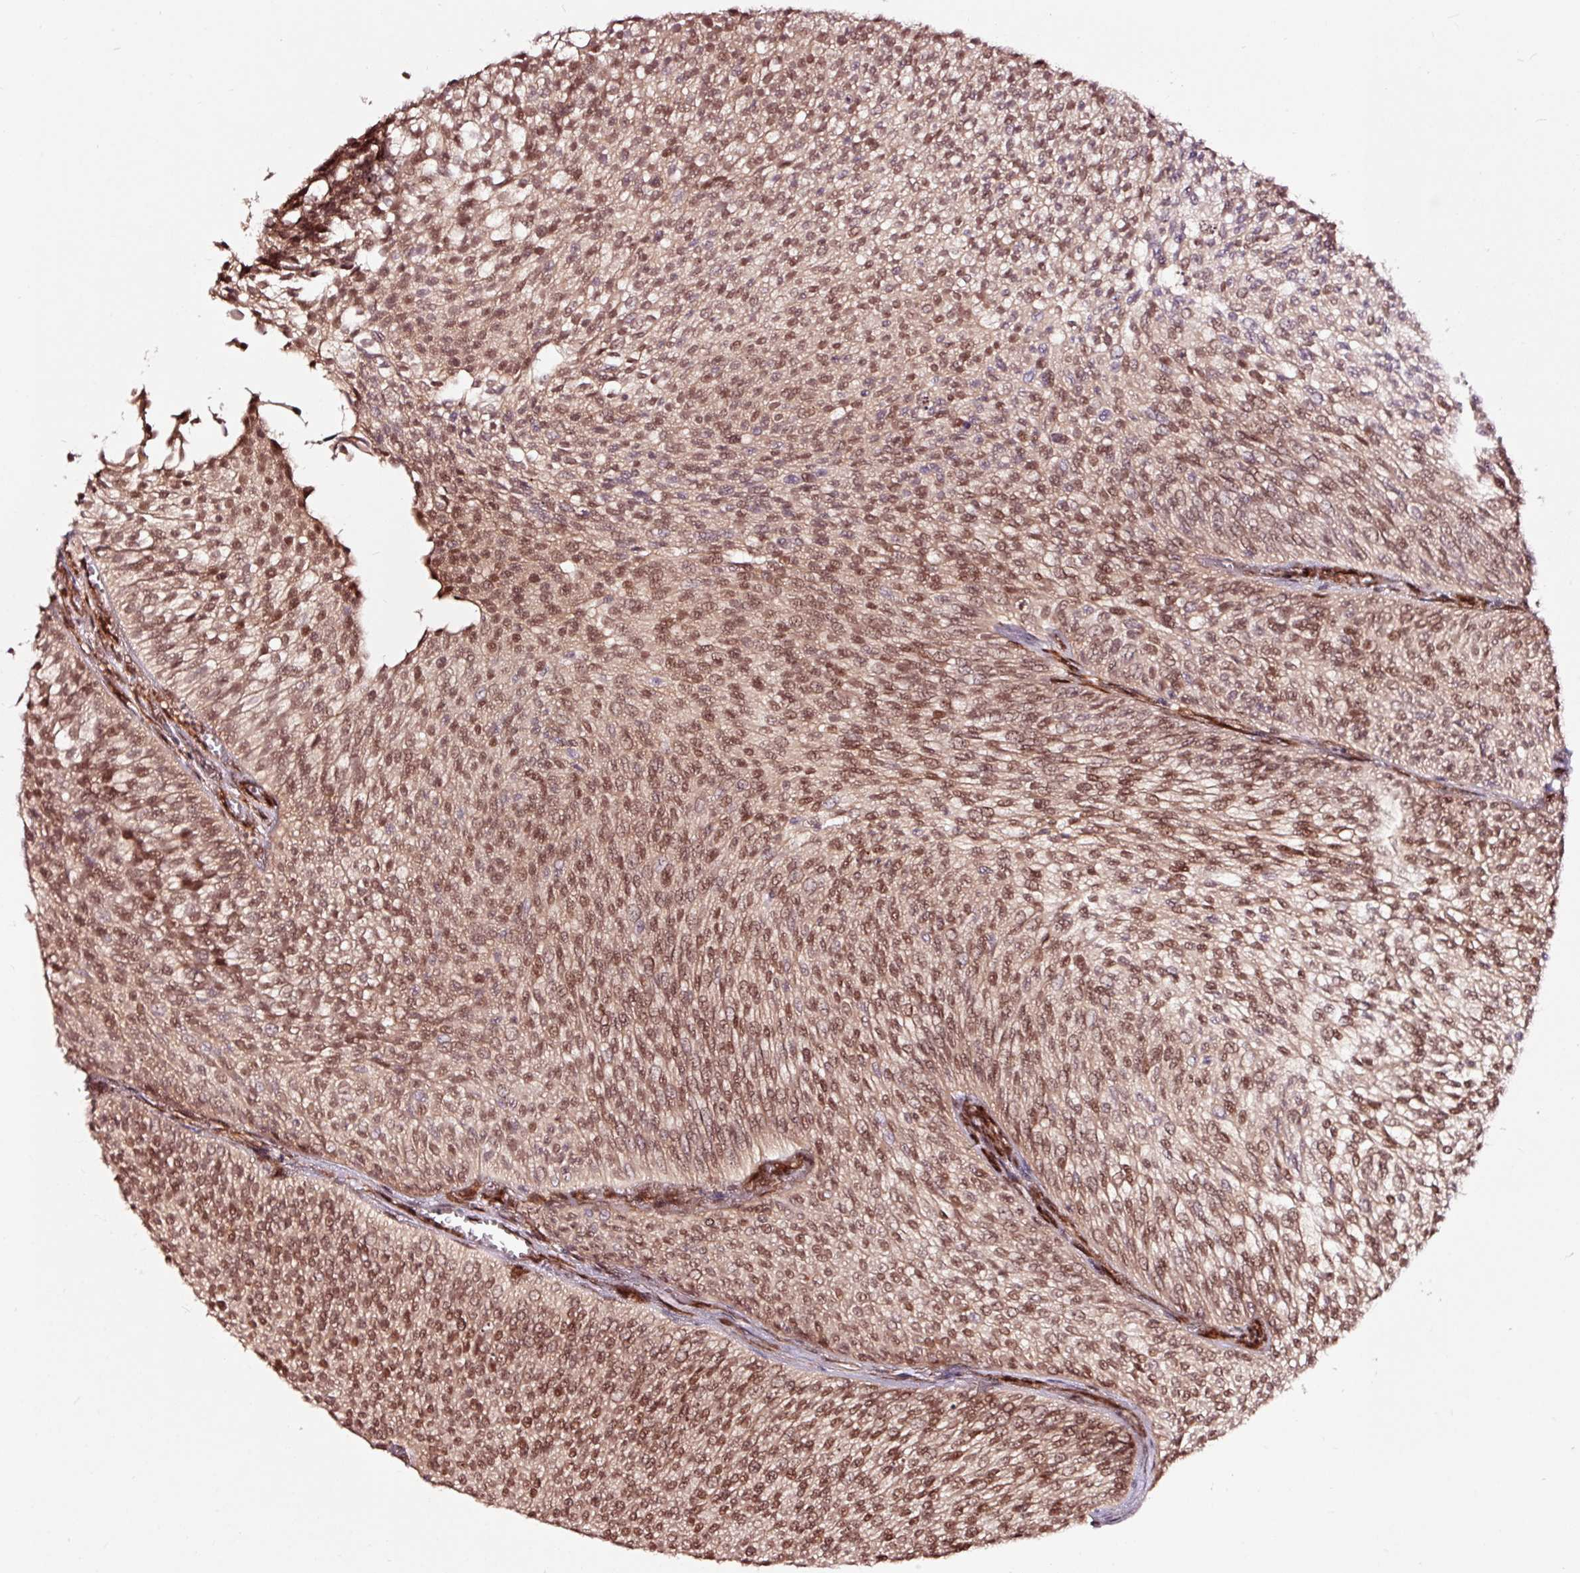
{"staining": {"intensity": "moderate", "quantity": ">75%", "location": "nuclear"}, "tissue": "urothelial cancer", "cell_type": "Tumor cells", "image_type": "cancer", "snomed": [{"axis": "morphology", "description": "Urothelial carcinoma, Low grade"}, {"axis": "topography", "description": "Urinary bladder"}], "caption": "Immunohistochemical staining of urothelial cancer demonstrates medium levels of moderate nuclear expression in approximately >75% of tumor cells.", "gene": "TPM1", "patient": {"sex": "male", "age": 91}}